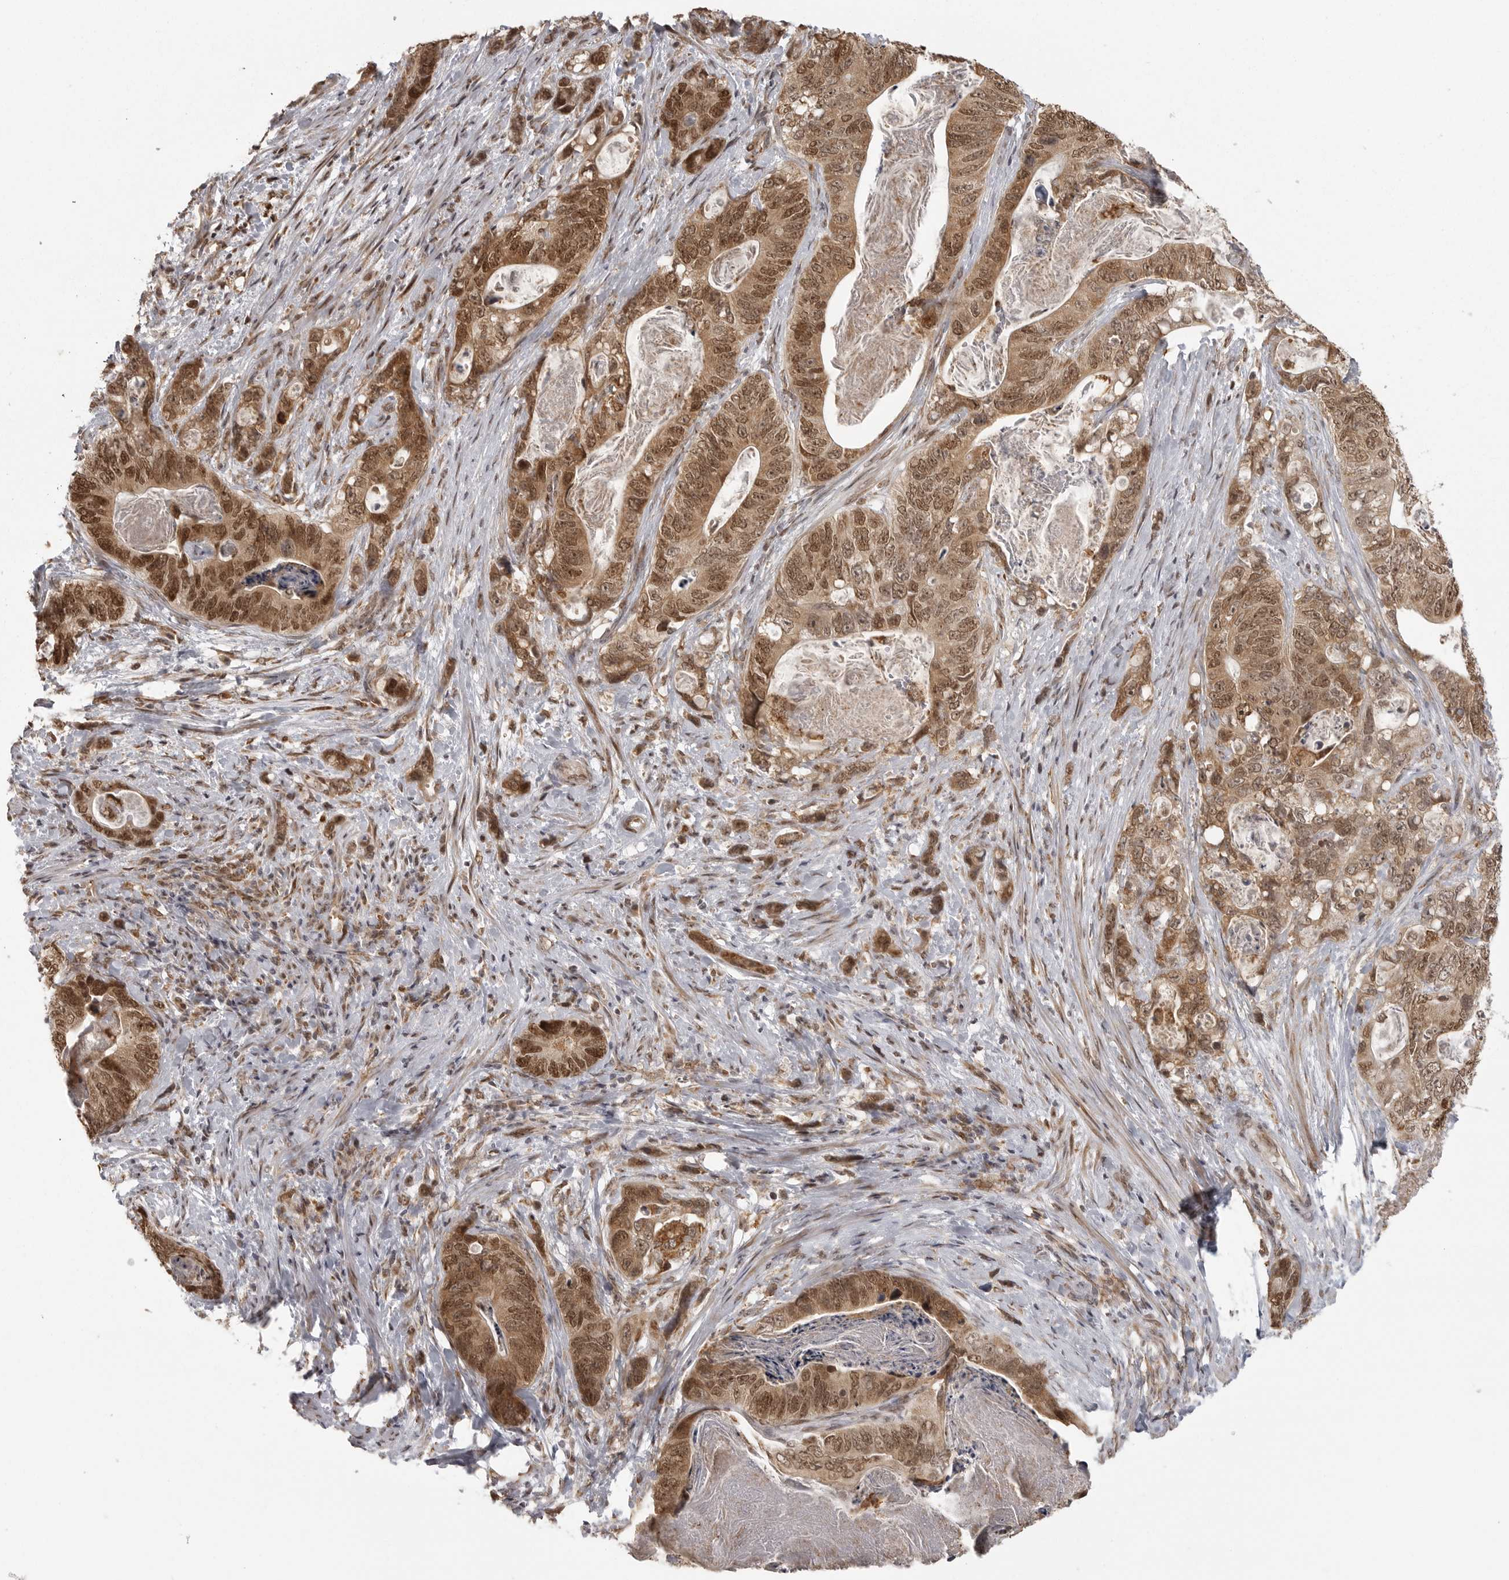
{"staining": {"intensity": "moderate", "quantity": ">75%", "location": "cytoplasmic/membranous,nuclear"}, "tissue": "stomach cancer", "cell_type": "Tumor cells", "image_type": "cancer", "snomed": [{"axis": "morphology", "description": "Normal tissue, NOS"}, {"axis": "morphology", "description": "Adenocarcinoma, NOS"}, {"axis": "topography", "description": "Stomach"}], "caption": "IHC histopathology image of human stomach adenocarcinoma stained for a protein (brown), which demonstrates medium levels of moderate cytoplasmic/membranous and nuclear expression in about >75% of tumor cells.", "gene": "ISG20L2", "patient": {"sex": "female", "age": 89}}